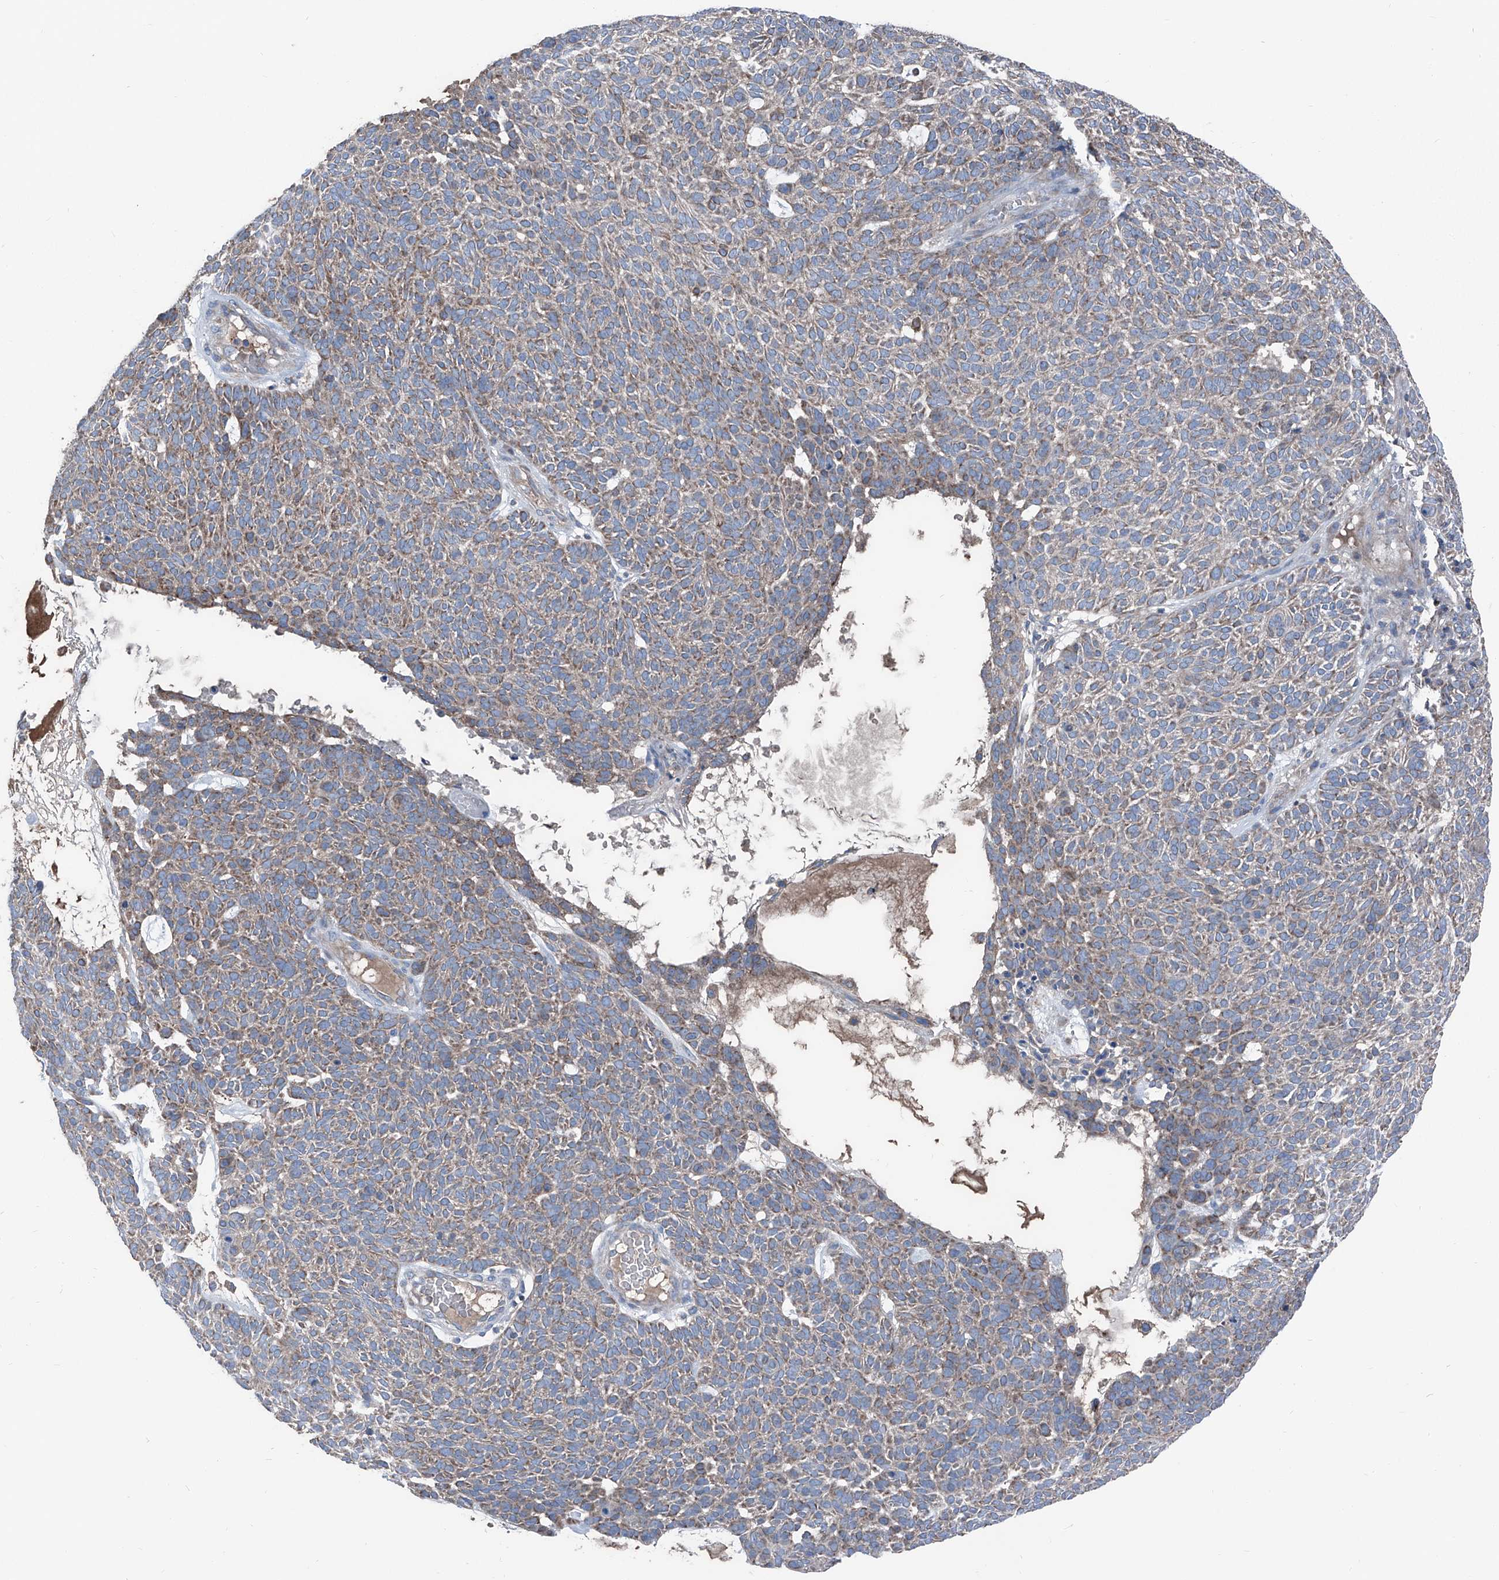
{"staining": {"intensity": "weak", "quantity": ">75%", "location": "cytoplasmic/membranous"}, "tissue": "skin cancer", "cell_type": "Tumor cells", "image_type": "cancer", "snomed": [{"axis": "morphology", "description": "Squamous cell carcinoma, NOS"}, {"axis": "topography", "description": "Skin"}], "caption": "Immunohistochemical staining of human squamous cell carcinoma (skin) displays low levels of weak cytoplasmic/membranous protein expression in about >75% of tumor cells.", "gene": "GPAT3", "patient": {"sex": "female", "age": 90}}